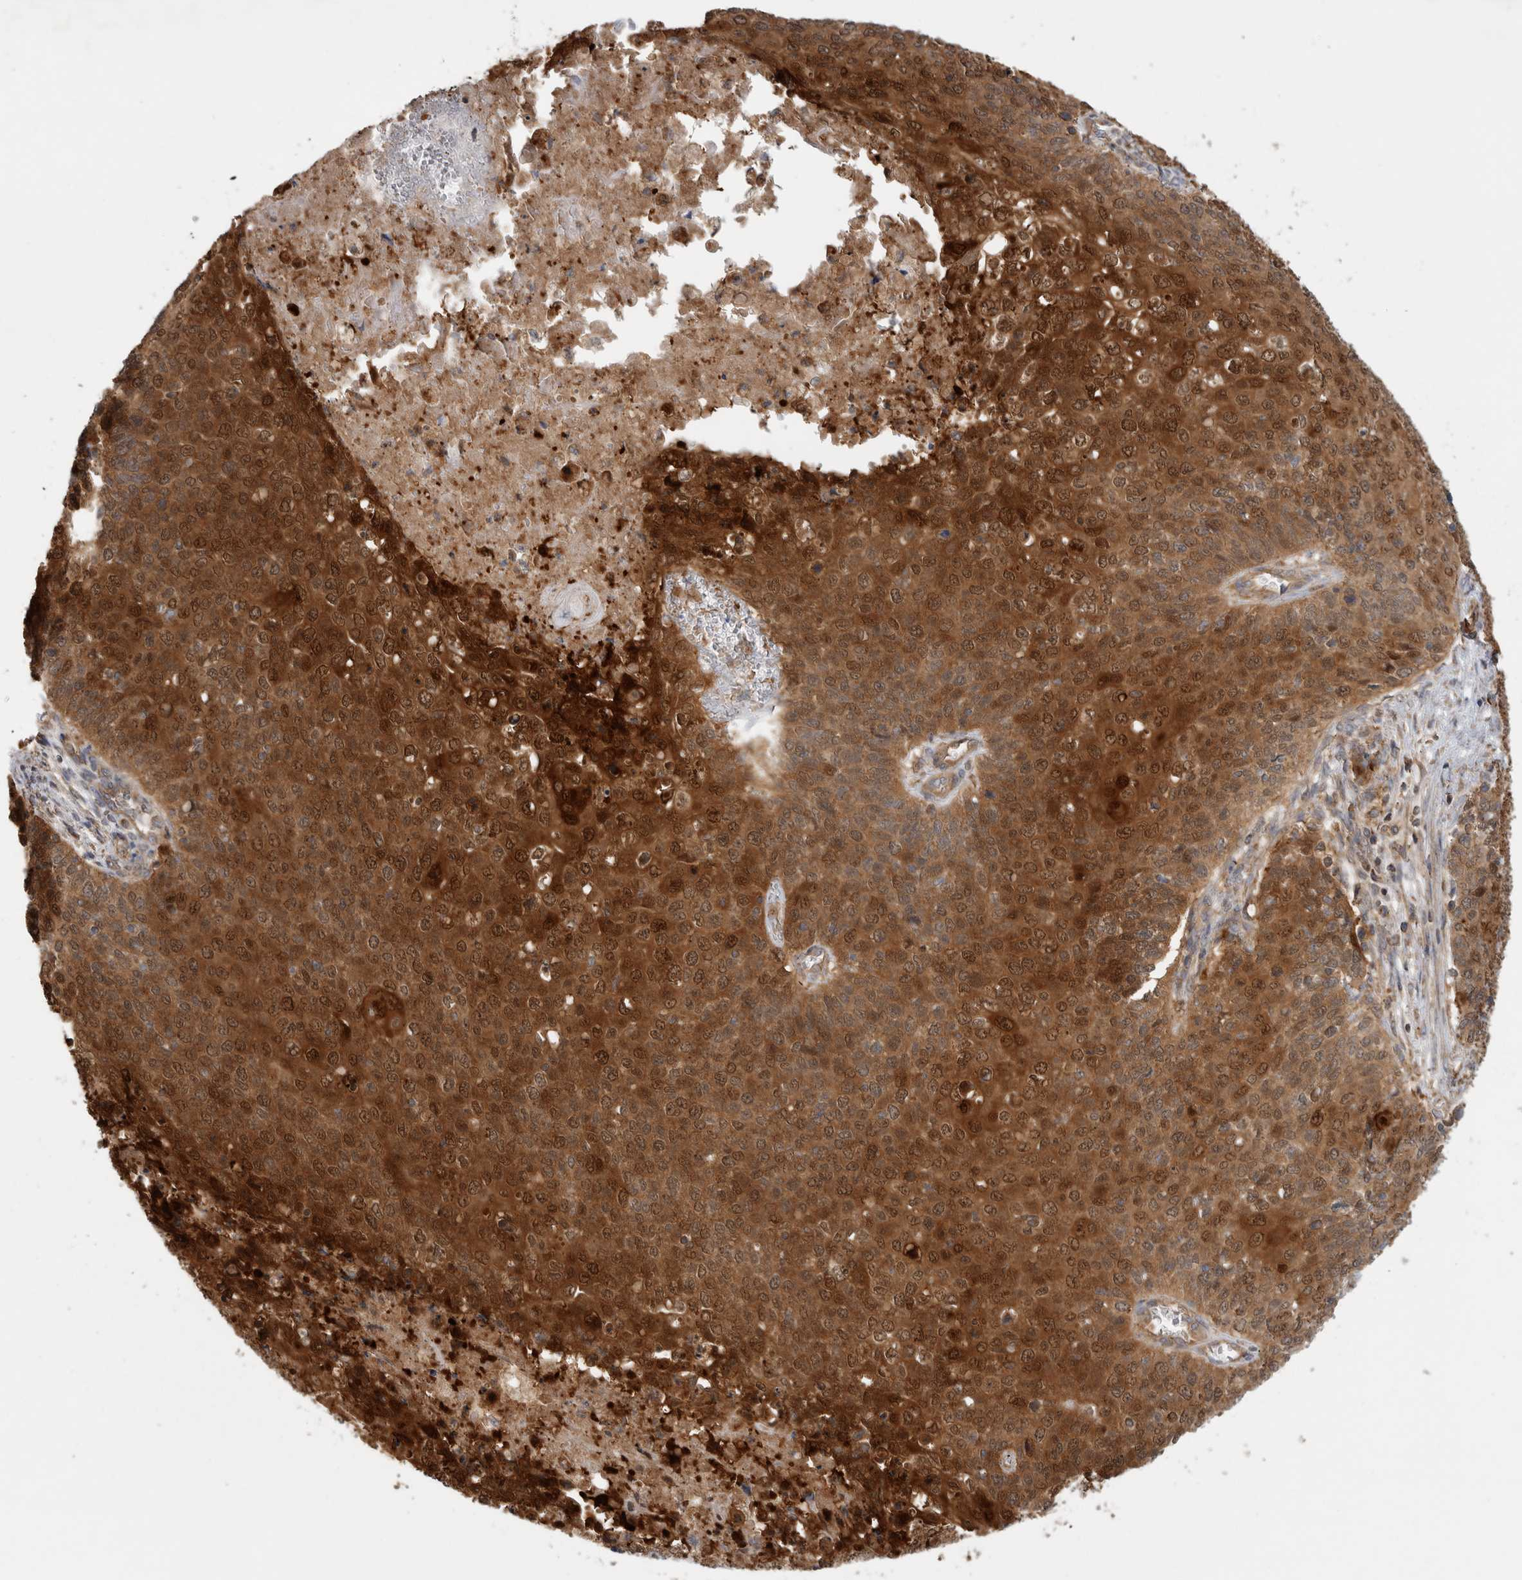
{"staining": {"intensity": "moderate", "quantity": ">75%", "location": "cytoplasmic/membranous,nuclear"}, "tissue": "cervical cancer", "cell_type": "Tumor cells", "image_type": "cancer", "snomed": [{"axis": "morphology", "description": "Squamous cell carcinoma, NOS"}, {"axis": "topography", "description": "Cervix"}], "caption": "IHC of cervical squamous cell carcinoma demonstrates medium levels of moderate cytoplasmic/membranous and nuclear positivity in about >75% of tumor cells. (DAB (3,3'-diaminobenzidine) IHC with brightfield microscopy, high magnification).", "gene": "SFXN2", "patient": {"sex": "female", "age": 39}}